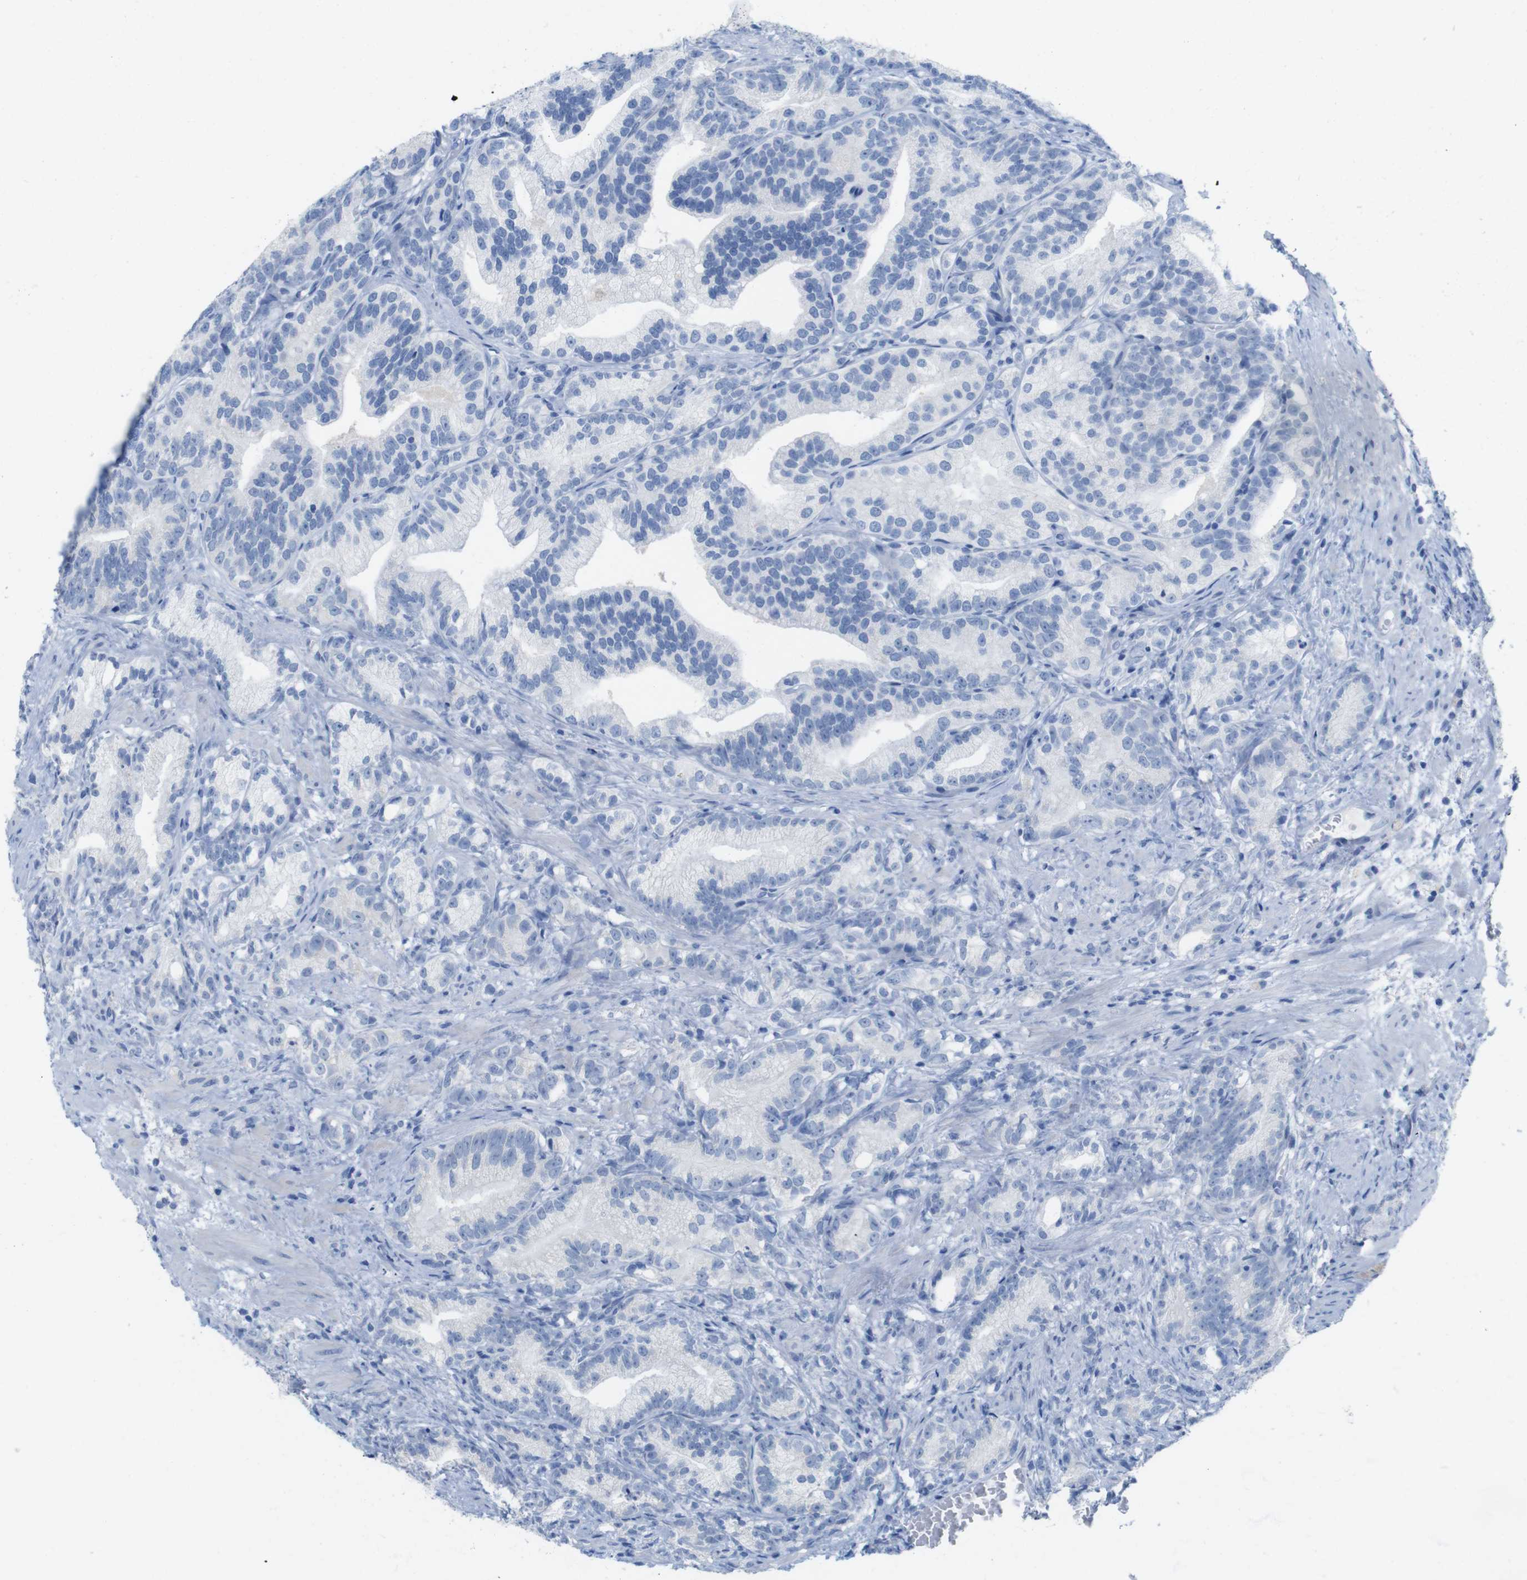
{"staining": {"intensity": "negative", "quantity": "none", "location": "none"}, "tissue": "prostate cancer", "cell_type": "Tumor cells", "image_type": "cancer", "snomed": [{"axis": "morphology", "description": "Adenocarcinoma, Low grade"}, {"axis": "topography", "description": "Prostate"}], "caption": "Human prostate cancer (adenocarcinoma (low-grade)) stained for a protein using IHC exhibits no staining in tumor cells.", "gene": "LAG3", "patient": {"sex": "male", "age": 89}}